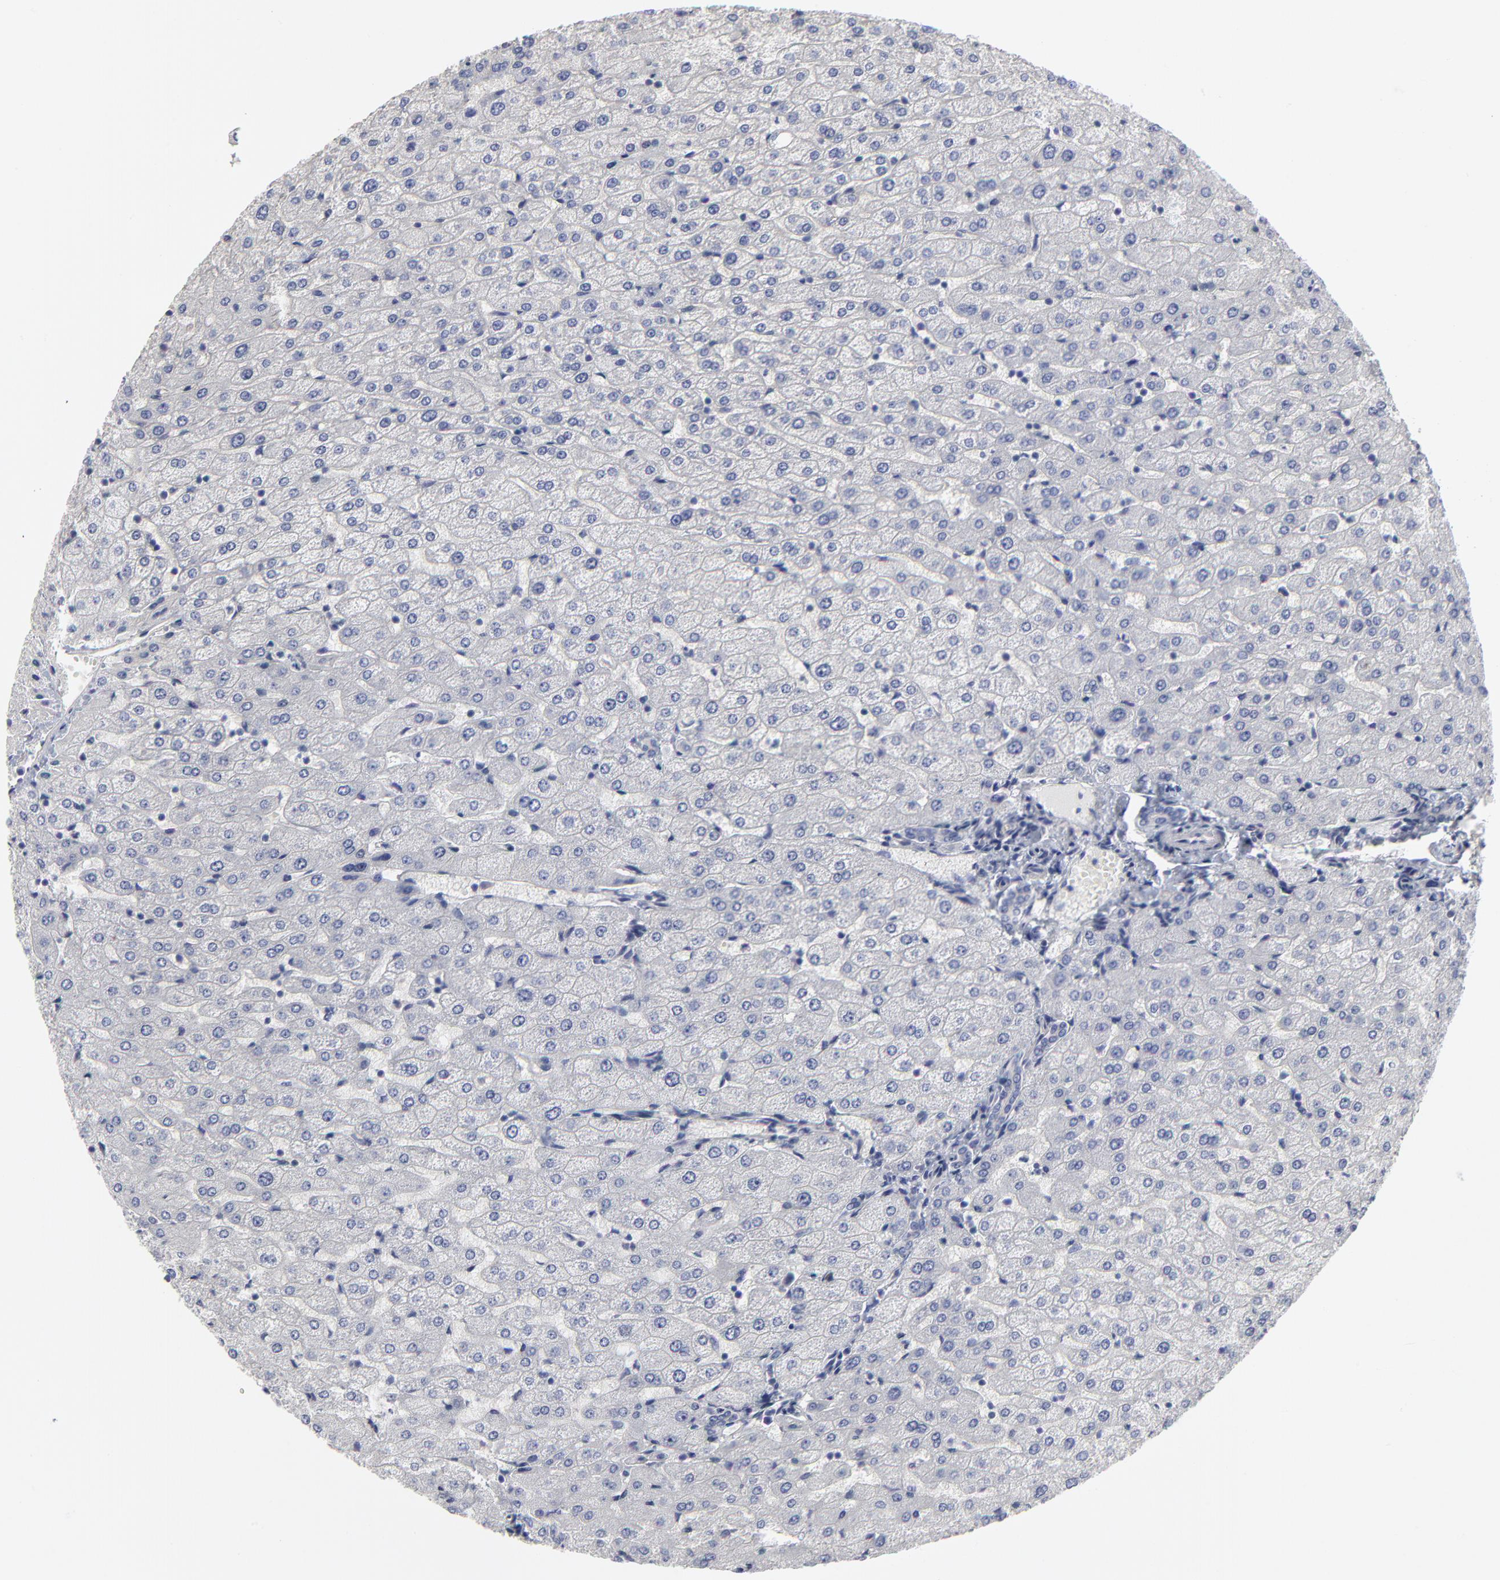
{"staining": {"intensity": "negative", "quantity": "none", "location": "none"}, "tissue": "liver", "cell_type": "Cholangiocytes", "image_type": "normal", "snomed": [{"axis": "morphology", "description": "Normal tissue, NOS"}, {"axis": "morphology", "description": "Fibrosis, NOS"}, {"axis": "topography", "description": "Liver"}], "caption": "This is an immunohistochemistry (IHC) image of benign liver. There is no positivity in cholangiocytes.", "gene": "MAGEA10", "patient": {"sex": "female", "age": 29}}